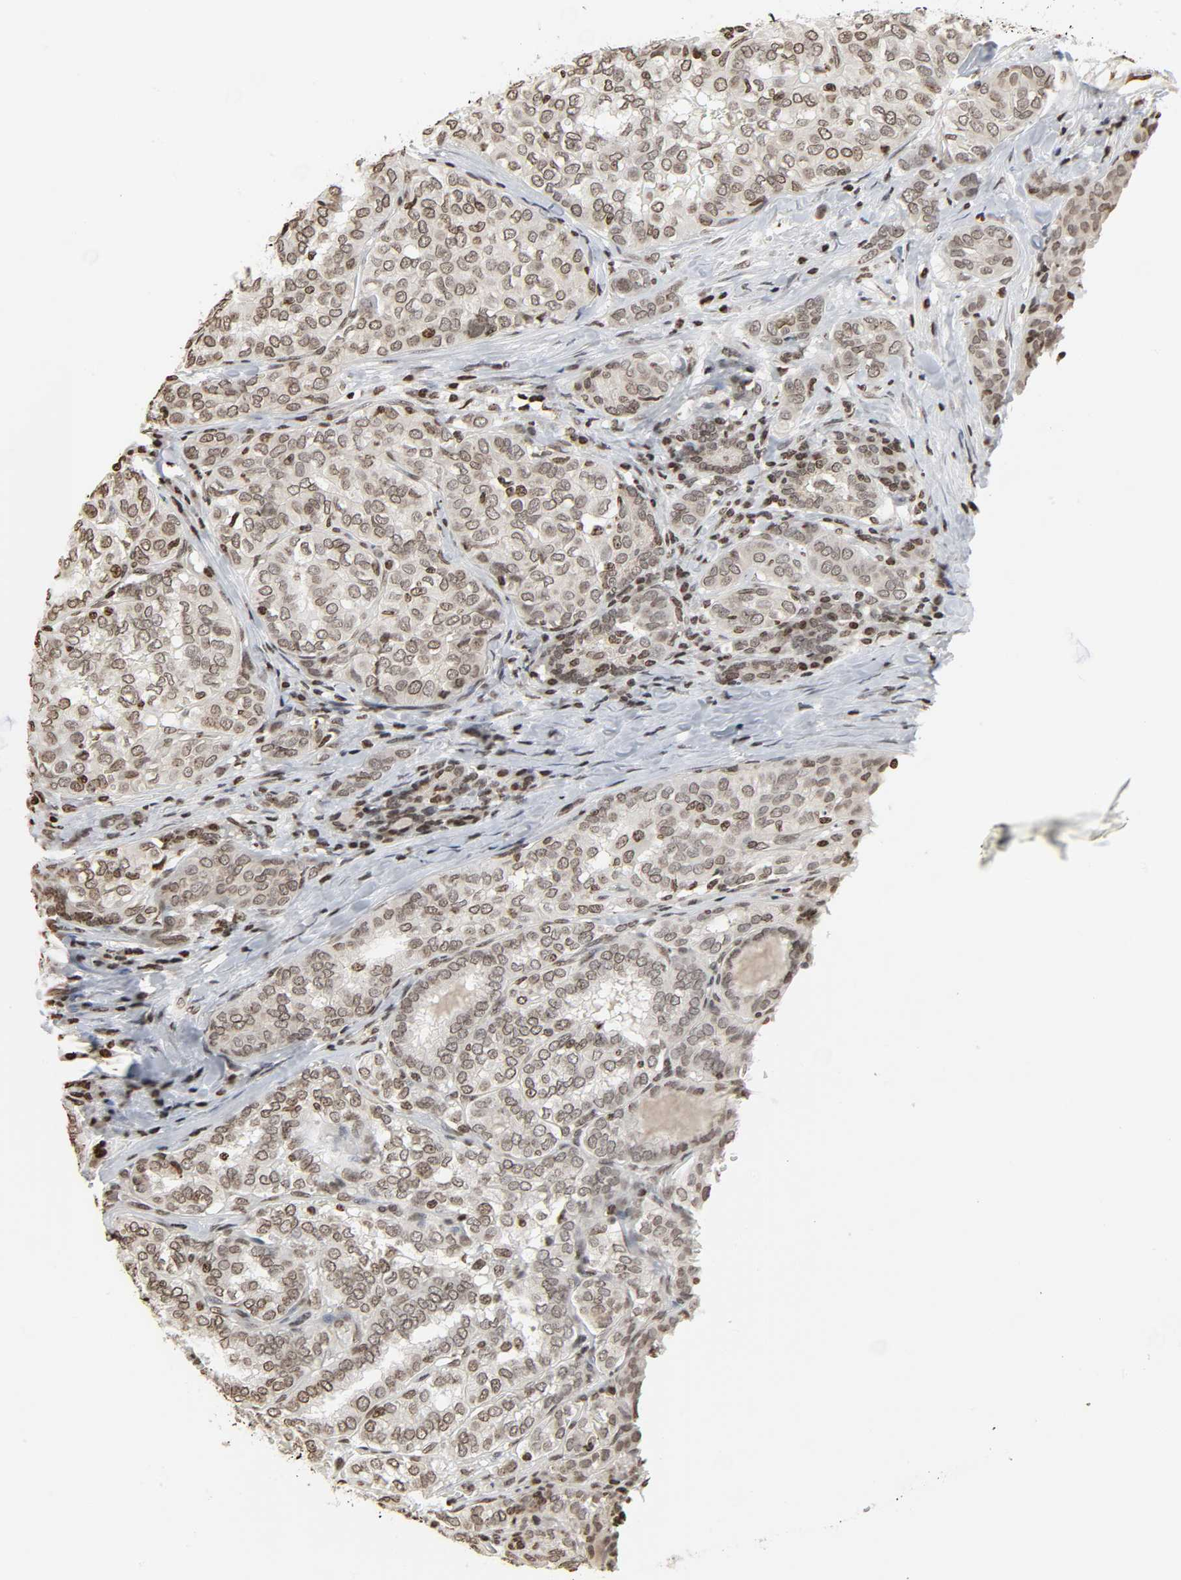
{"staining": {"intensity": "weak", "quantity": ">75%", "location": "nuclear"}, "tissue": "thyroid cancer", "cell_type": "Tumor cells", "image_type": "cancer", "snomed": [{"axis": "morphology", "description": "Papillary adenocarcinoma, NOS"}, {"axis": "topography", "description": "Thyroid gland"}], "caption": "Human thyroid cancer (papillary adenocarcinoma) stained with a brown dye exhibits weak nuclear positive staining in about >75% of tumor cells.", "gene": "ELAVL1", "patient": {"sex": "female", "age": 30}}